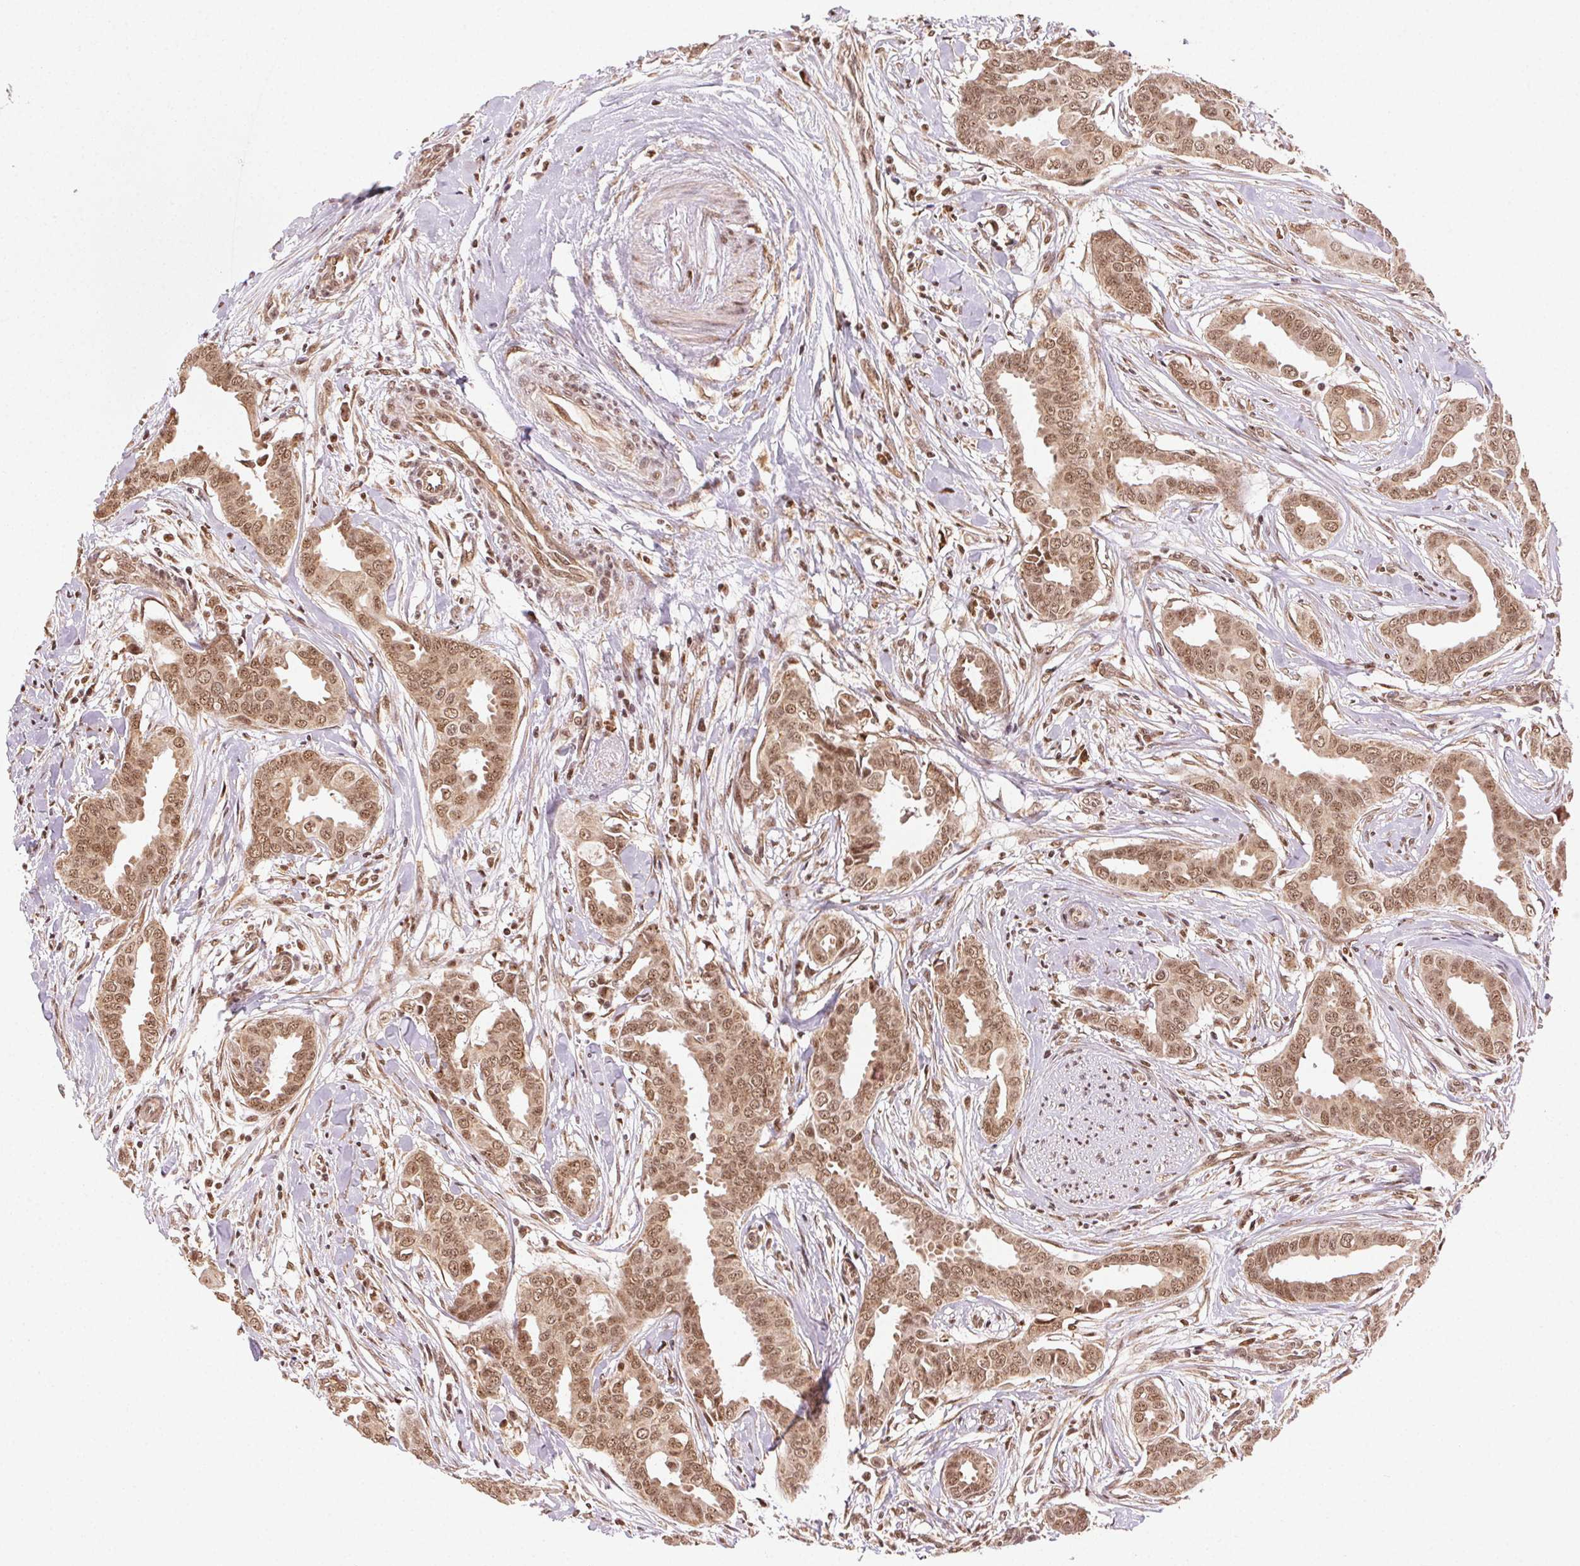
{"staining": {"intensity": "moderate", "quantity": ">75%", "location": "cytoplasmic/membranous,nuclear"}, "tissue": "breast cancer", "cell_type": "Tumor cells", "image_type": "cancer", "snomed": [{"axis": "morphology", "description": "Duct carcinoma"}, {"axis": "topography", "description": "Breast"}], "caption": "Protein analysis of breast cancer tissue demonstrates moderate cytoplasmic/membranous and nuclear expression in about >75% of tumor cells.", "gene": "TREML4", "patient": {"sex": "female", "age": 45}}